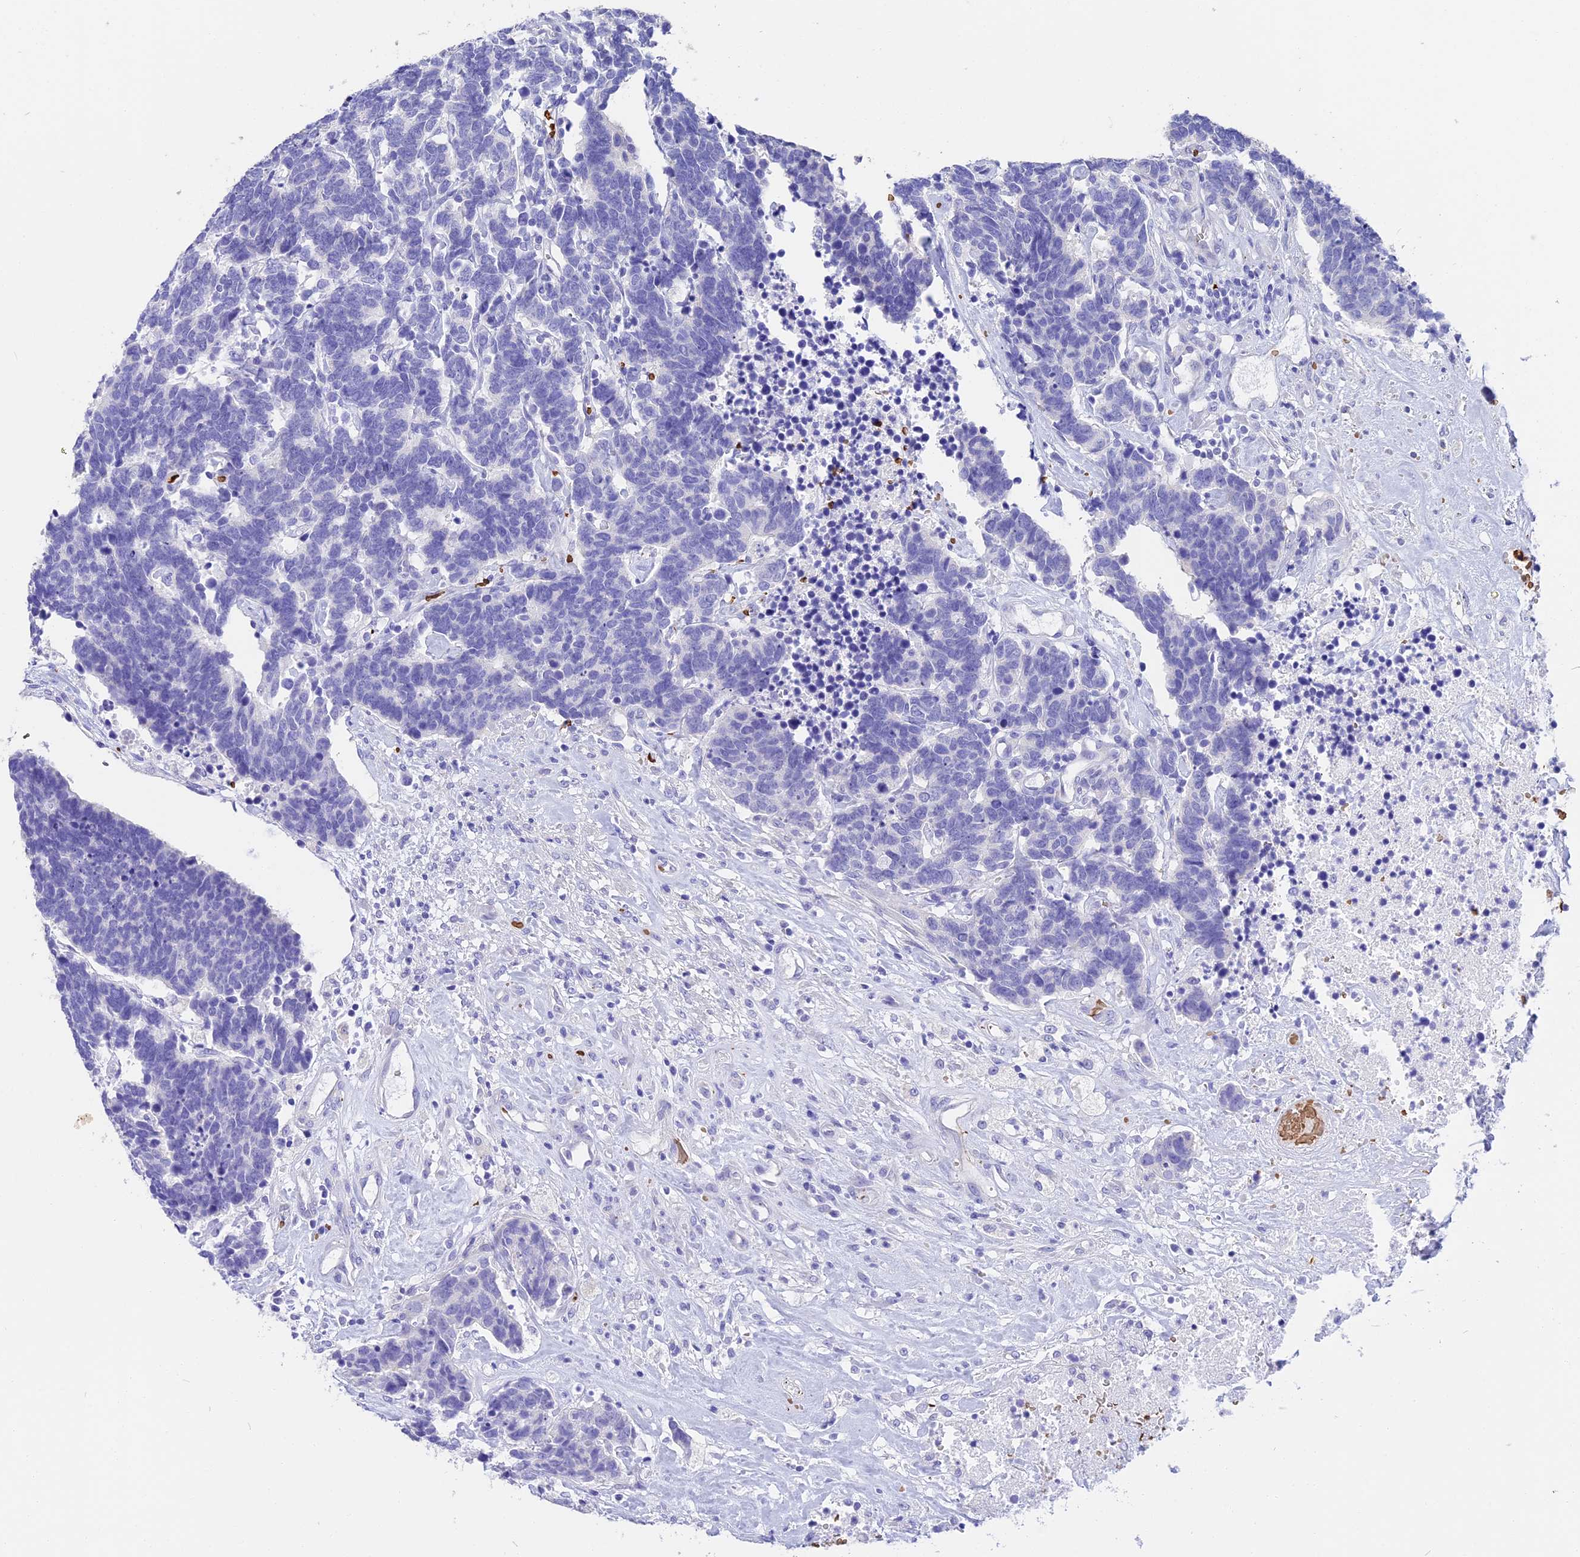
{"staining": {"intensity": "negative", "quantity": "none", "location": "none"}, "tissue": "carcinoid", "cell_type": "Tumor cells", "image_type": "cancer", "snomed": [{"axis": "morphology", "description": "Carcinoma, NOS"}, {"axis": "morphology", "description": "Carcinoid, malignant, NOS"}, {"axis": "topography", "description": "Urinary bladder"}], "caption": "This is an immunohistochemistry (IHC) histopathology image of human carcinoid. There is no positivity in tumor cells.", "gene": "TNNC2", "patient": {"sex": "male", "age": 57}}